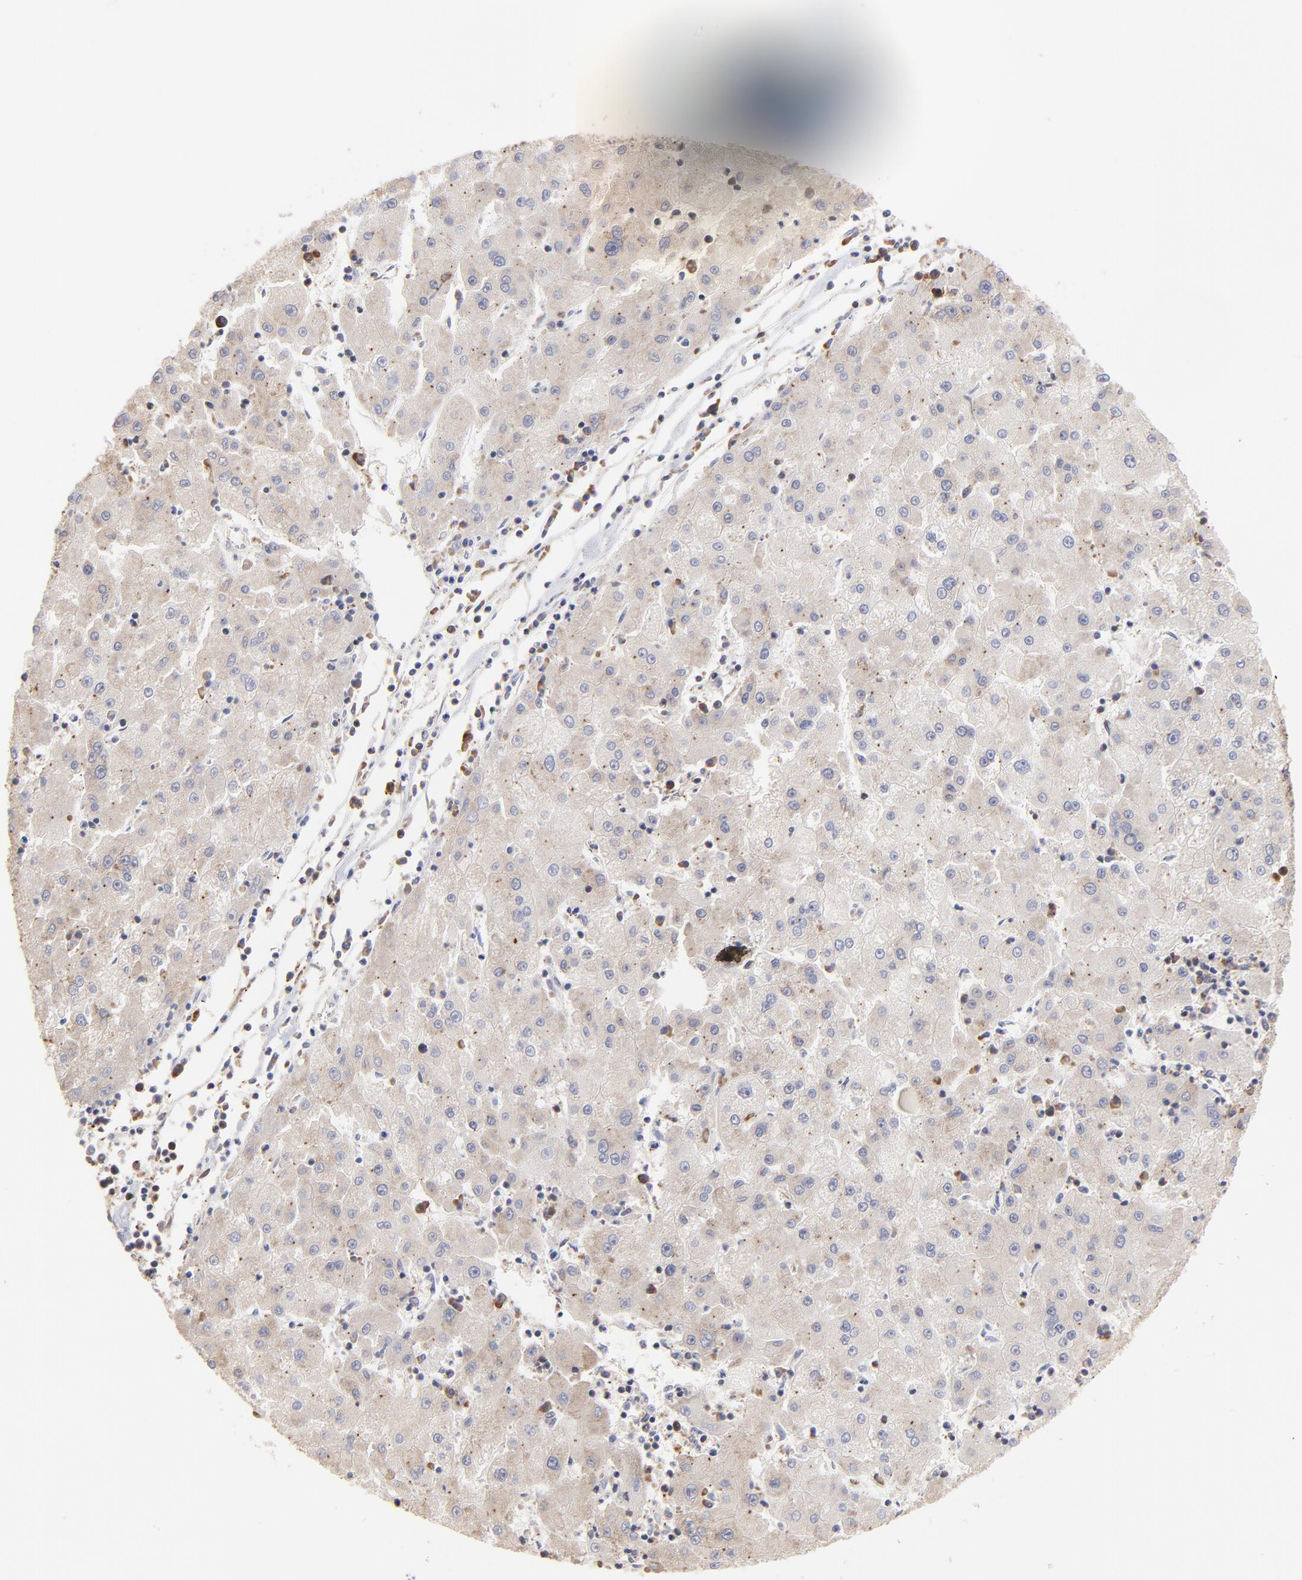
{"staining": {"intensity": "weak", "quantity": ">75%", "location": "cytoplasmic/membranous"}, "tissue": "liver cancer", "cell_type": "Tumor cells", "image_type": "cancer", "snomed": [{"axis": "morphology", "description": "Carcinoma, Hepatocellular, NOS"}, {"axis": "topography", "description": "Liver"}], "caption": "Tumor cells display low levels of weak cytoplasmic/membranous expression in about >75% of cells in hepatocellular carcinoma (liver). (Stains: DAB (3,3'-diaminobenzidine) in brown, nuclei in blue, Microscopy: brightfield microscopy at high magnification).", "gene": "BRPF1", "patient": {"sex": "male", "age": 72}}